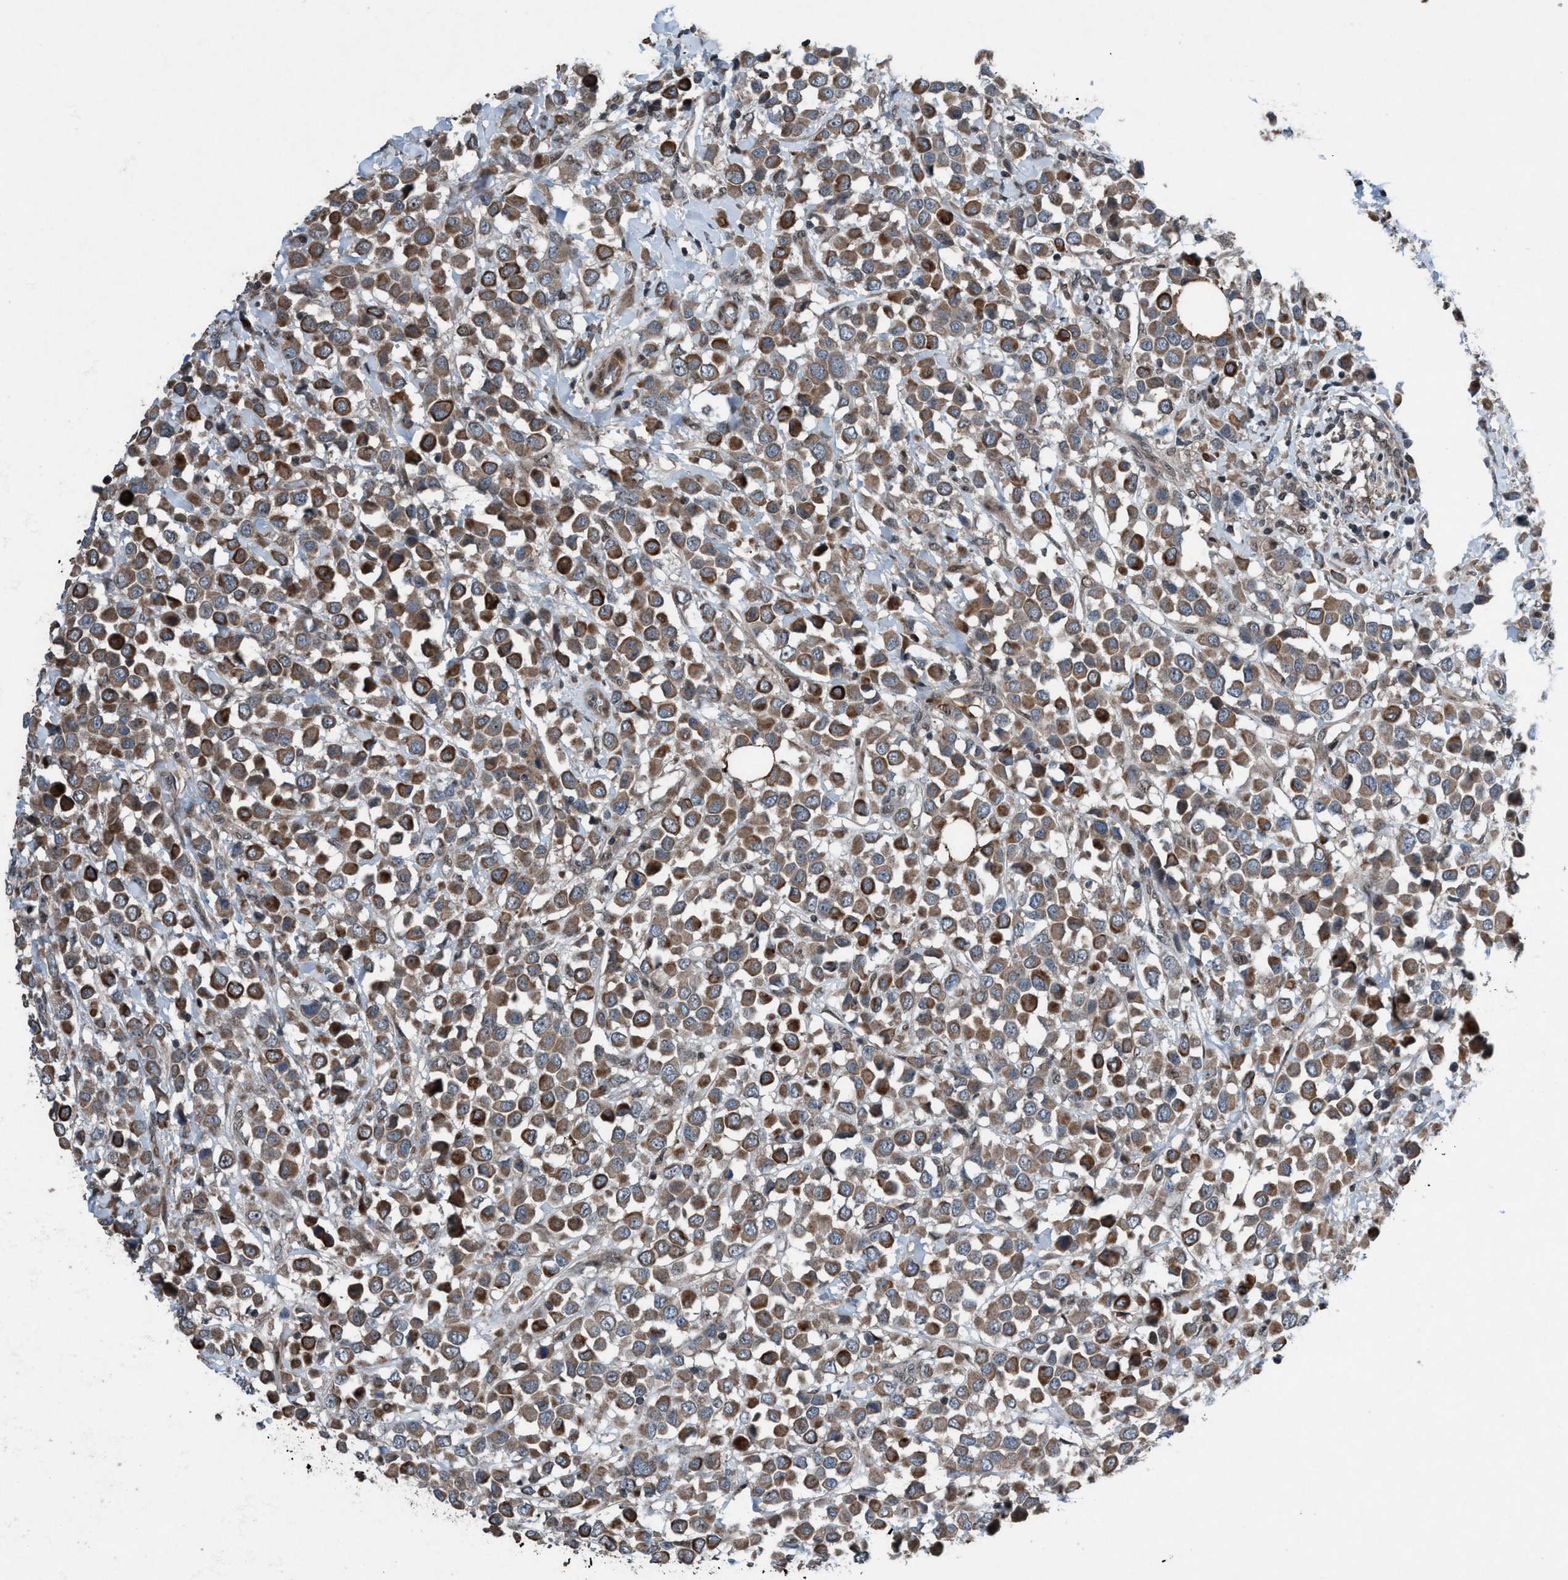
{"staining": {"intensity": "moderate", "quantity": ">75%", "location": "cytoplasmic/membranous"}, "tissue": "breast cancer", "cell_type": "Tumor cells", "image_type": "cancer", "snomed": [{"axis": "morphology", "description": "Duct carcinoma"}, {"axis": "topography", "description": "Breast"}], "caption": "High-power microscopy captured an immunohistochemistry photomicrograph of breast infiltrating ductal carcinoma, revealing moderate cytoplasmic/membranous staining in about >75% of tumor cells.", "gene": "NISCH", "patient": {"sex": "female", "age": 61}}